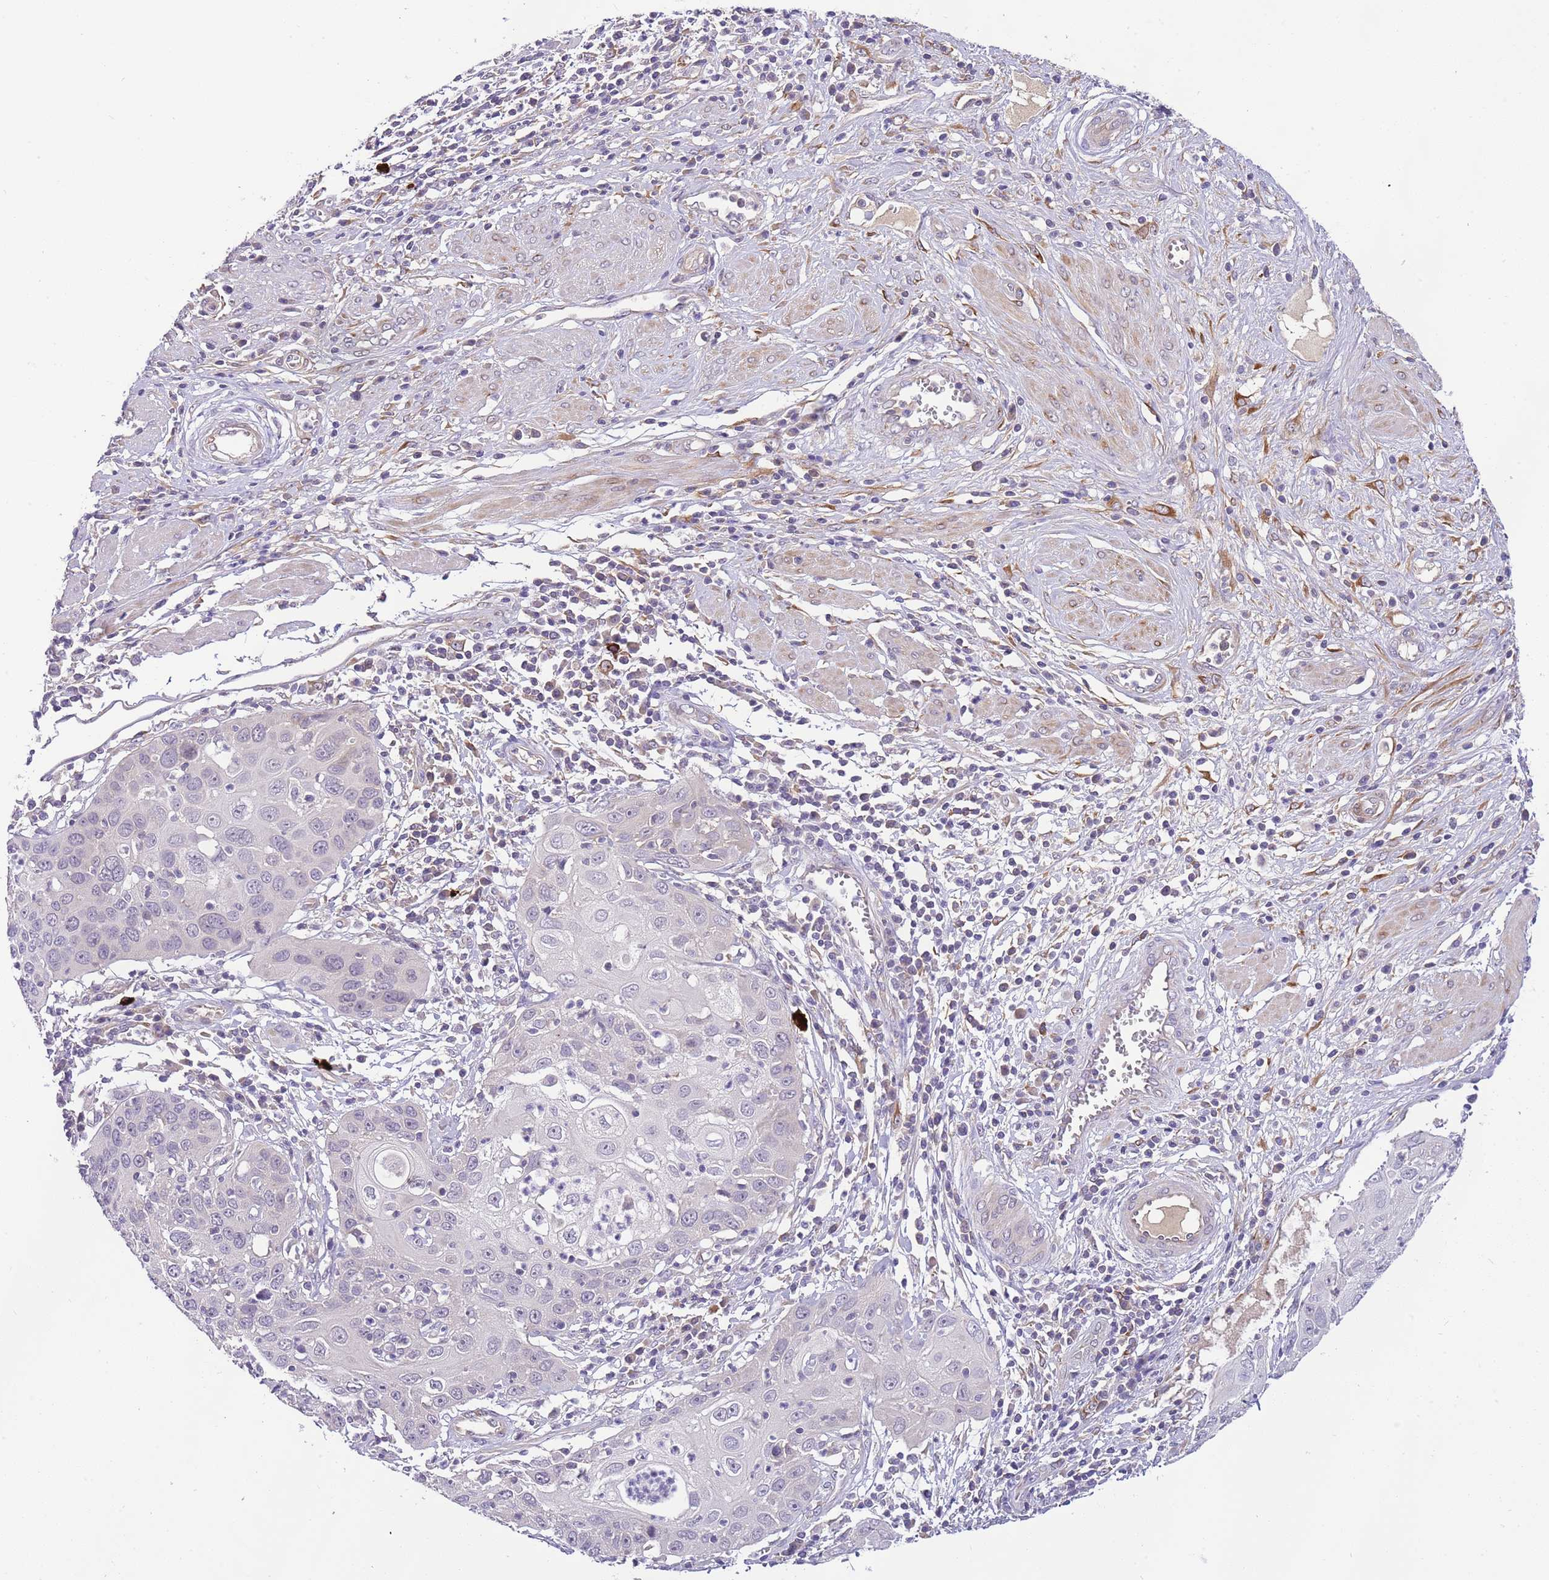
{"staining": {"intensity": "negative", "quantity": "none", "location": "none"}, "tissue": "cervical cancer", "cell_type": "Tumor cells", "image_type": "cancer", "snomed": [{"axis": "morphology", "description": "Squamous cell carcinoma, NOS"}, {"axis": "topography", "description": "Cervix"}], "caption": "An IHC image of cervical cancer is shown. There is no staining in tumor cells of cervical cancer. (Brightfield microscopy of DAB immunohistochemistry (IHC) at high magnification).", "gene": "RFK", "patient": {"sex": "female", "age": 36}}